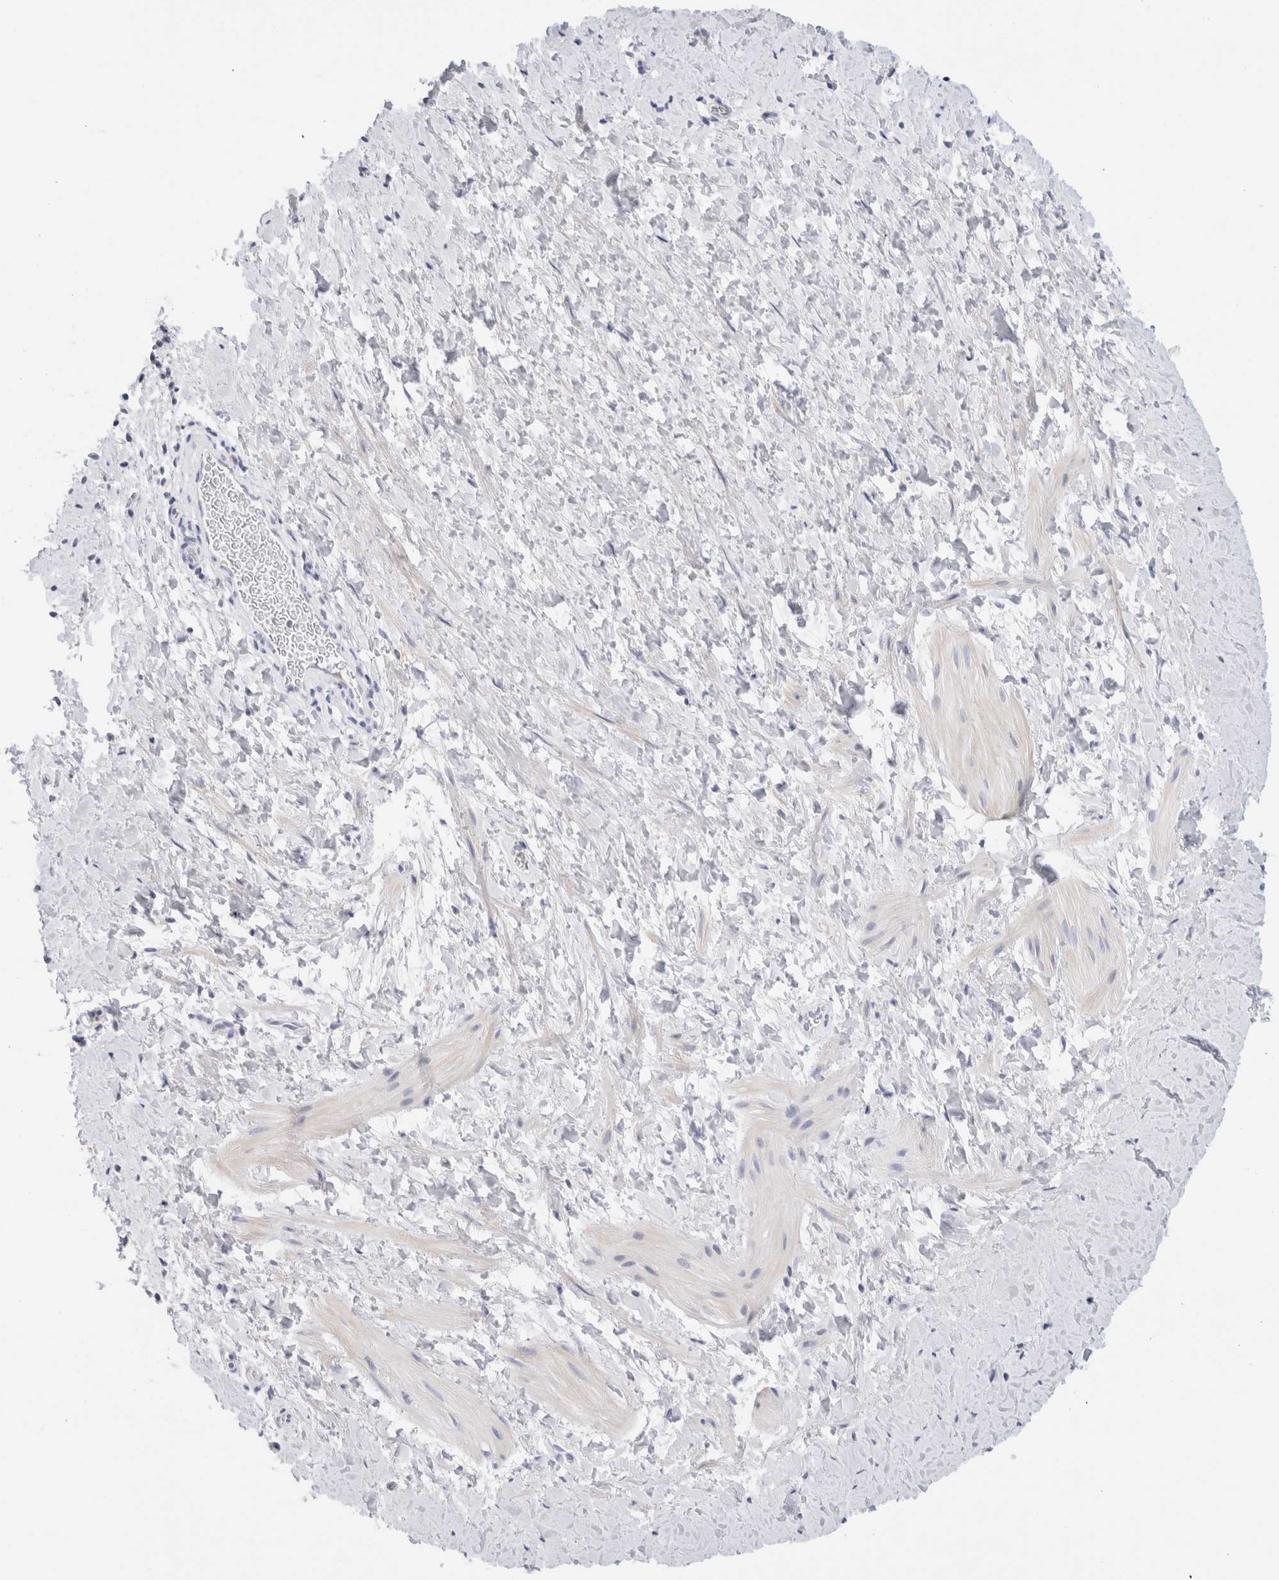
{"staining": {"intensity": "negative", "quantity": "none", "location": "none"}, "tissue": "smooth muscle", "cell_type": "Smooth muscle cells", "image_type": "normal", "snomed": [{"axis": "morphology", "description": "Normal tissue, NOS"}, {"axis": "topography", "description": "Smooth muscle"}], "caption": "Immunohistochemistry histopathology image of normal smooth muscle: smooth muscle stained with DAB (3,3'-diaminobenzidine) shows no significant protein staining in smooth muscle cells. The staining is performed using DAB (3,3'-diaminobenzidine) brown chromogen with nuclei counter-stained in using hematoxylin.", "gene": "ADAM30", "patient": {"sex": "male", "age": 16}}